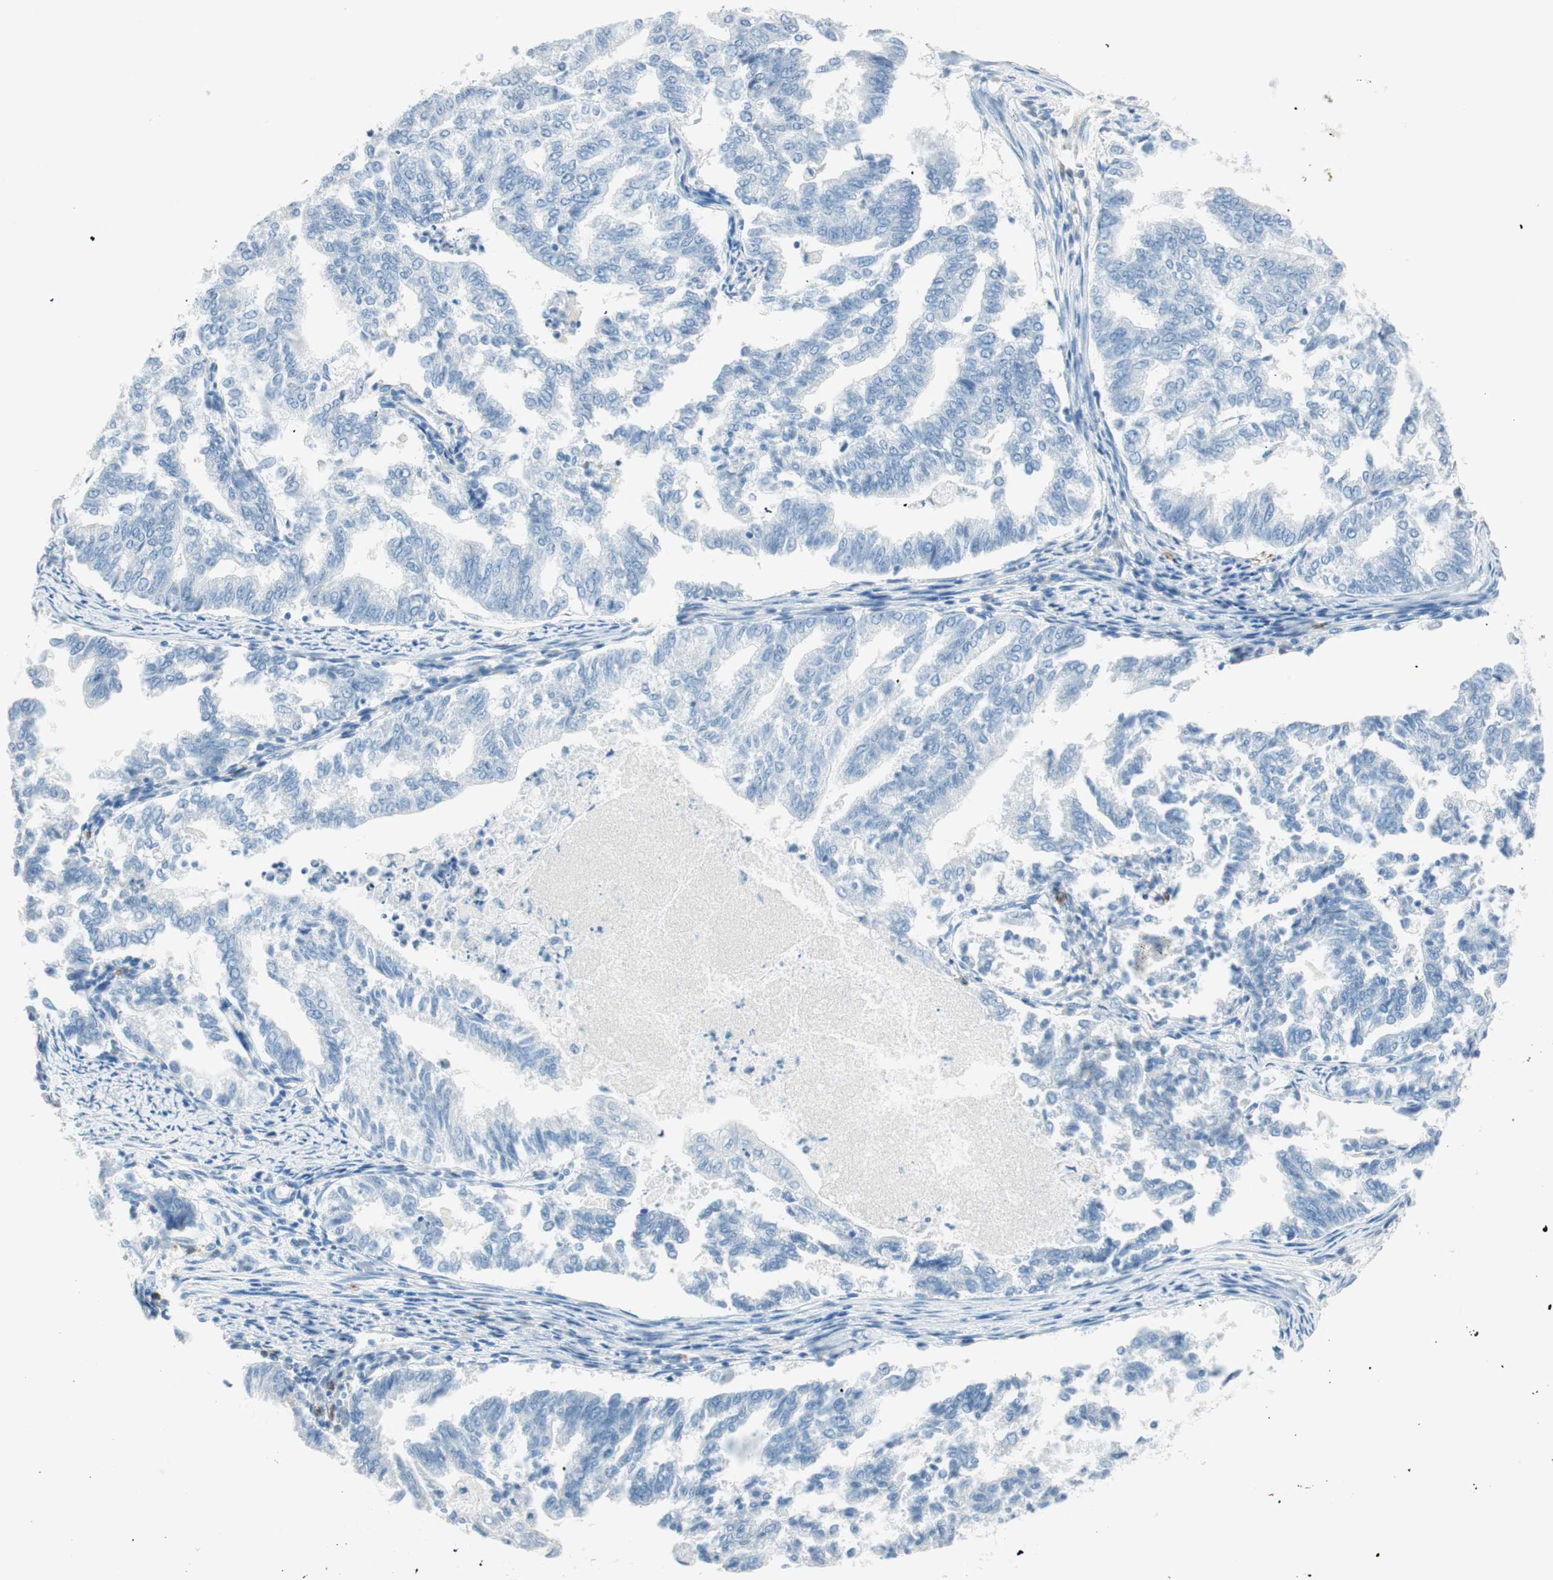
{"staining": {"intensity": "negative", "quantity": "none", "location": "none"}, "tissue": "endometrial cancer", "cell_type": "Tumor cells", "image_type": "cancer", "snomed": [{"axis": "morphology", "description": "Adenocarcinoma, NOS"}, {"axis": "topography", "description": "Endometrium"}], "caption": "Tumor cells are negative for brown protein staining in adenocarcinoma (endometrial).", "gene": "TNFRSF13C", "patient": {"sex": "female", "age": 79}}